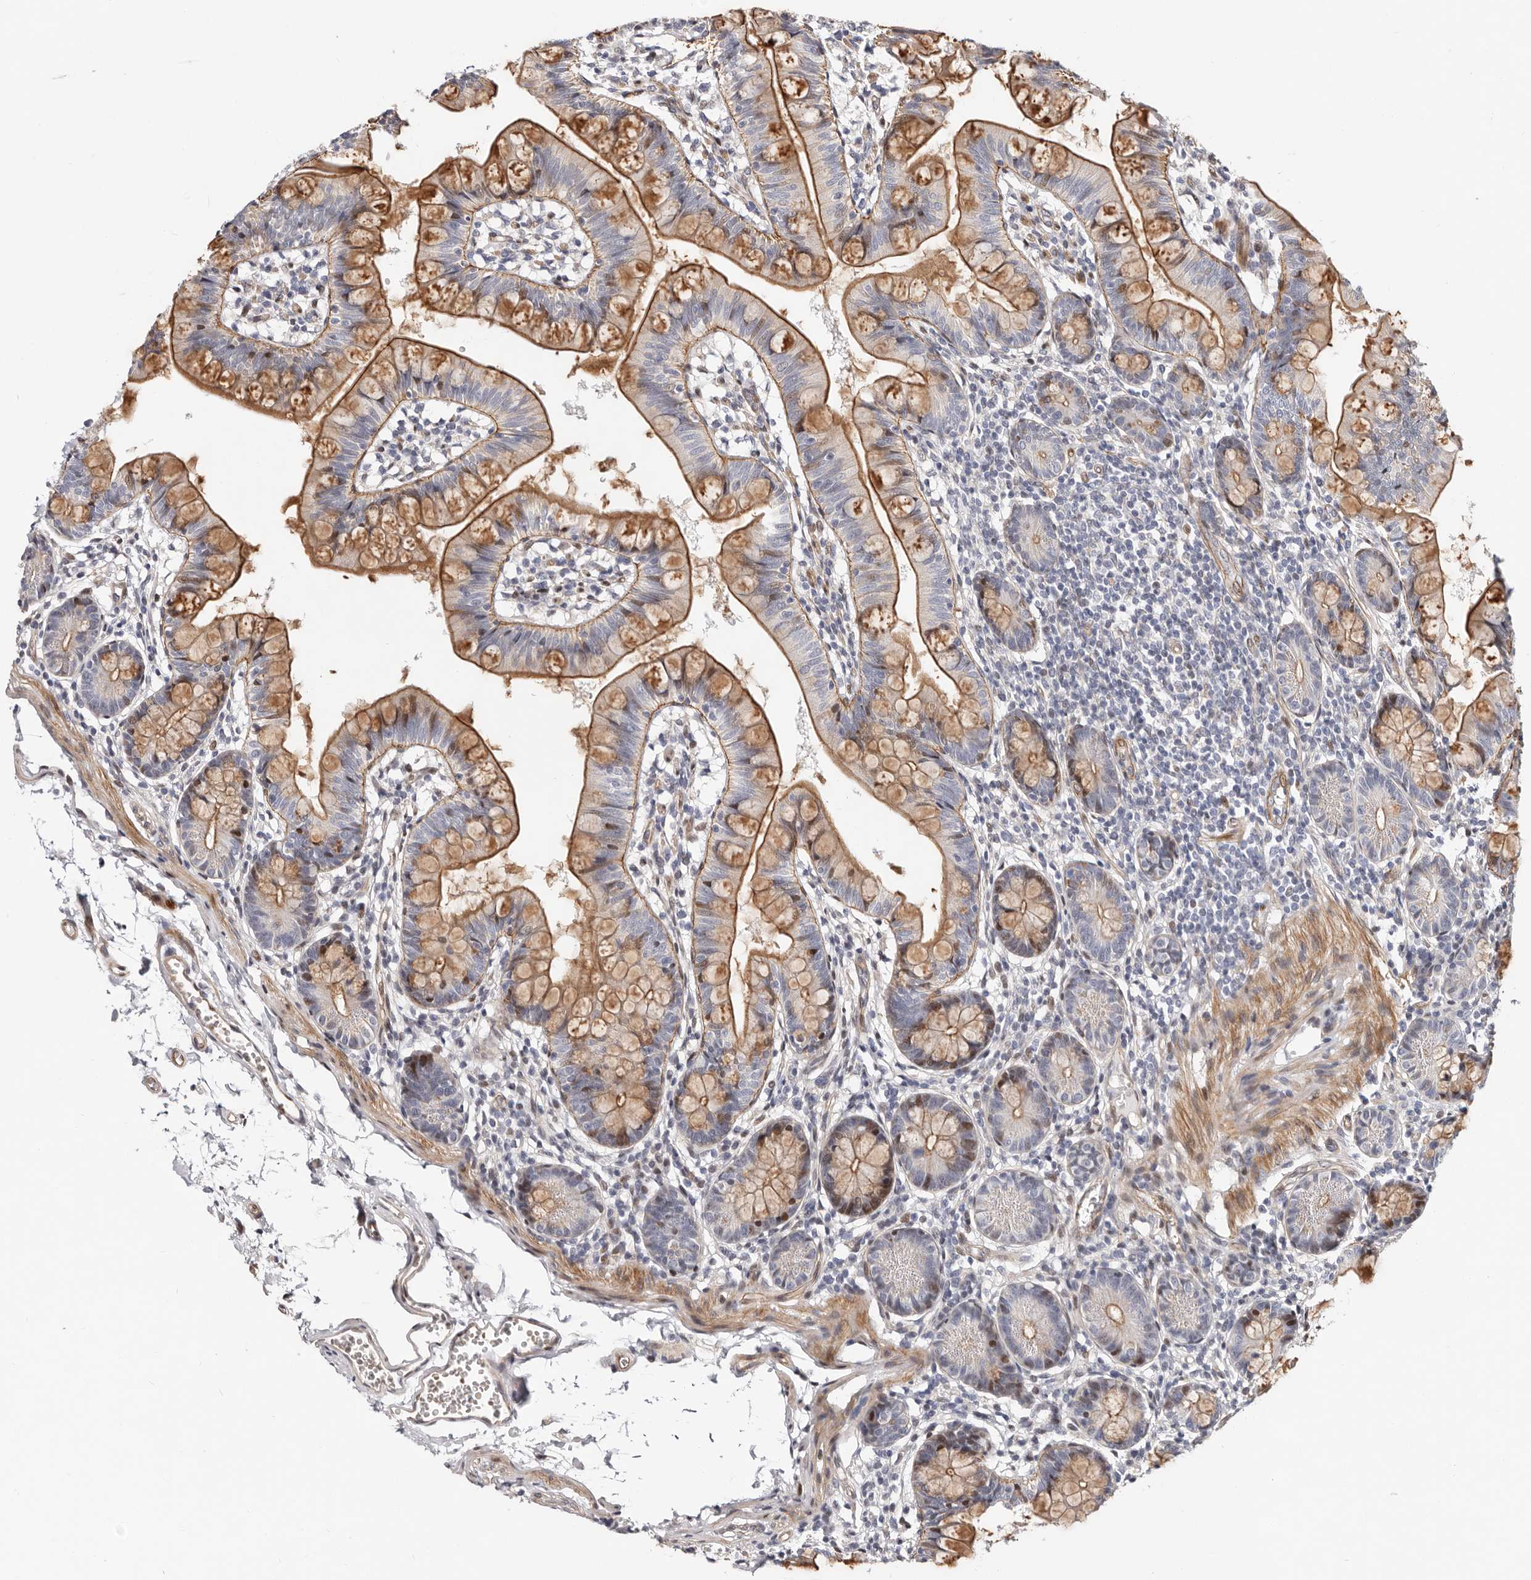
{"staining": {"intensity": "moderate", "quantity": "25%-75%", "location": "cytoplasmic/membranous,nuclear"}, "tissue": "small intestine", "cell_type": "Glandular cells", "image_type": "normal", "snomed": [{"axis": "morphology", "description": "Normal tissue, NOS"}, {"axis": "topography", "description": "Small intestine"}], "caption": "Immunohistochemical staining of benign human small intestine demonstrates moderate cytoplasmic/membranous,nuclear protein staining in approximately 25%-75% of glandular cells.", "gene": "EPHX3", "patient": {"sex": "male", "age": 7}}